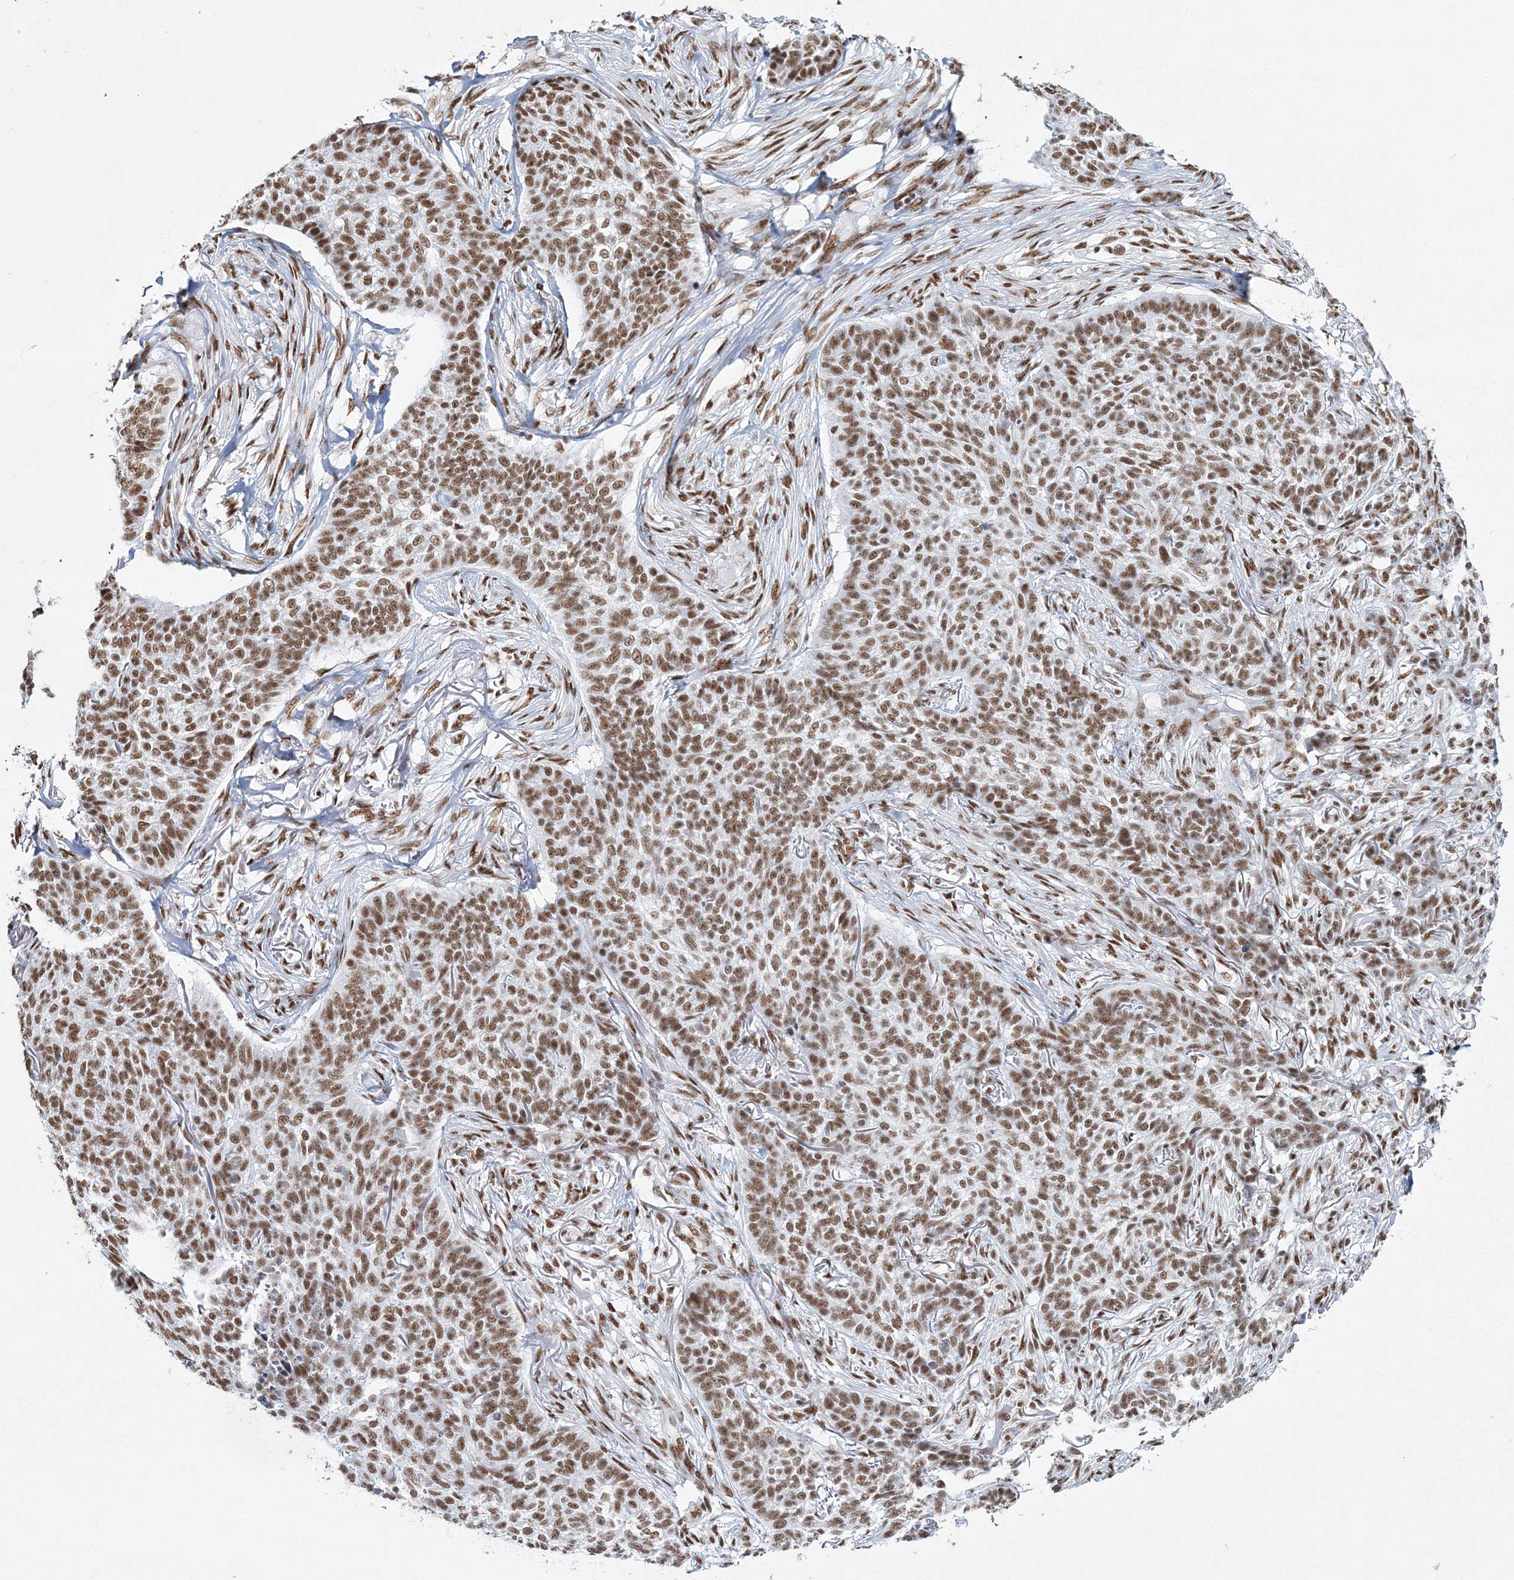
{"staining": {"intensity": "moderate", "quantity": ">75%", "location": "nuclear"}, "tissue": "skin cancer", "cell_type": "Tumor cells", "image_type": "cancer", "snomed": [{"axis": "morphology", "description": "Basal cell carcinoma"}, {"axis": "topography", "description": "Skin"}], "caption": "Immunohistochemical staining of skin basal cell carcinoma shows medium levels of moderate nuclear staining in about >75% of tumor cells.", "gene": "QRICH1", "patient": {"sex": "male", "age": 85}}